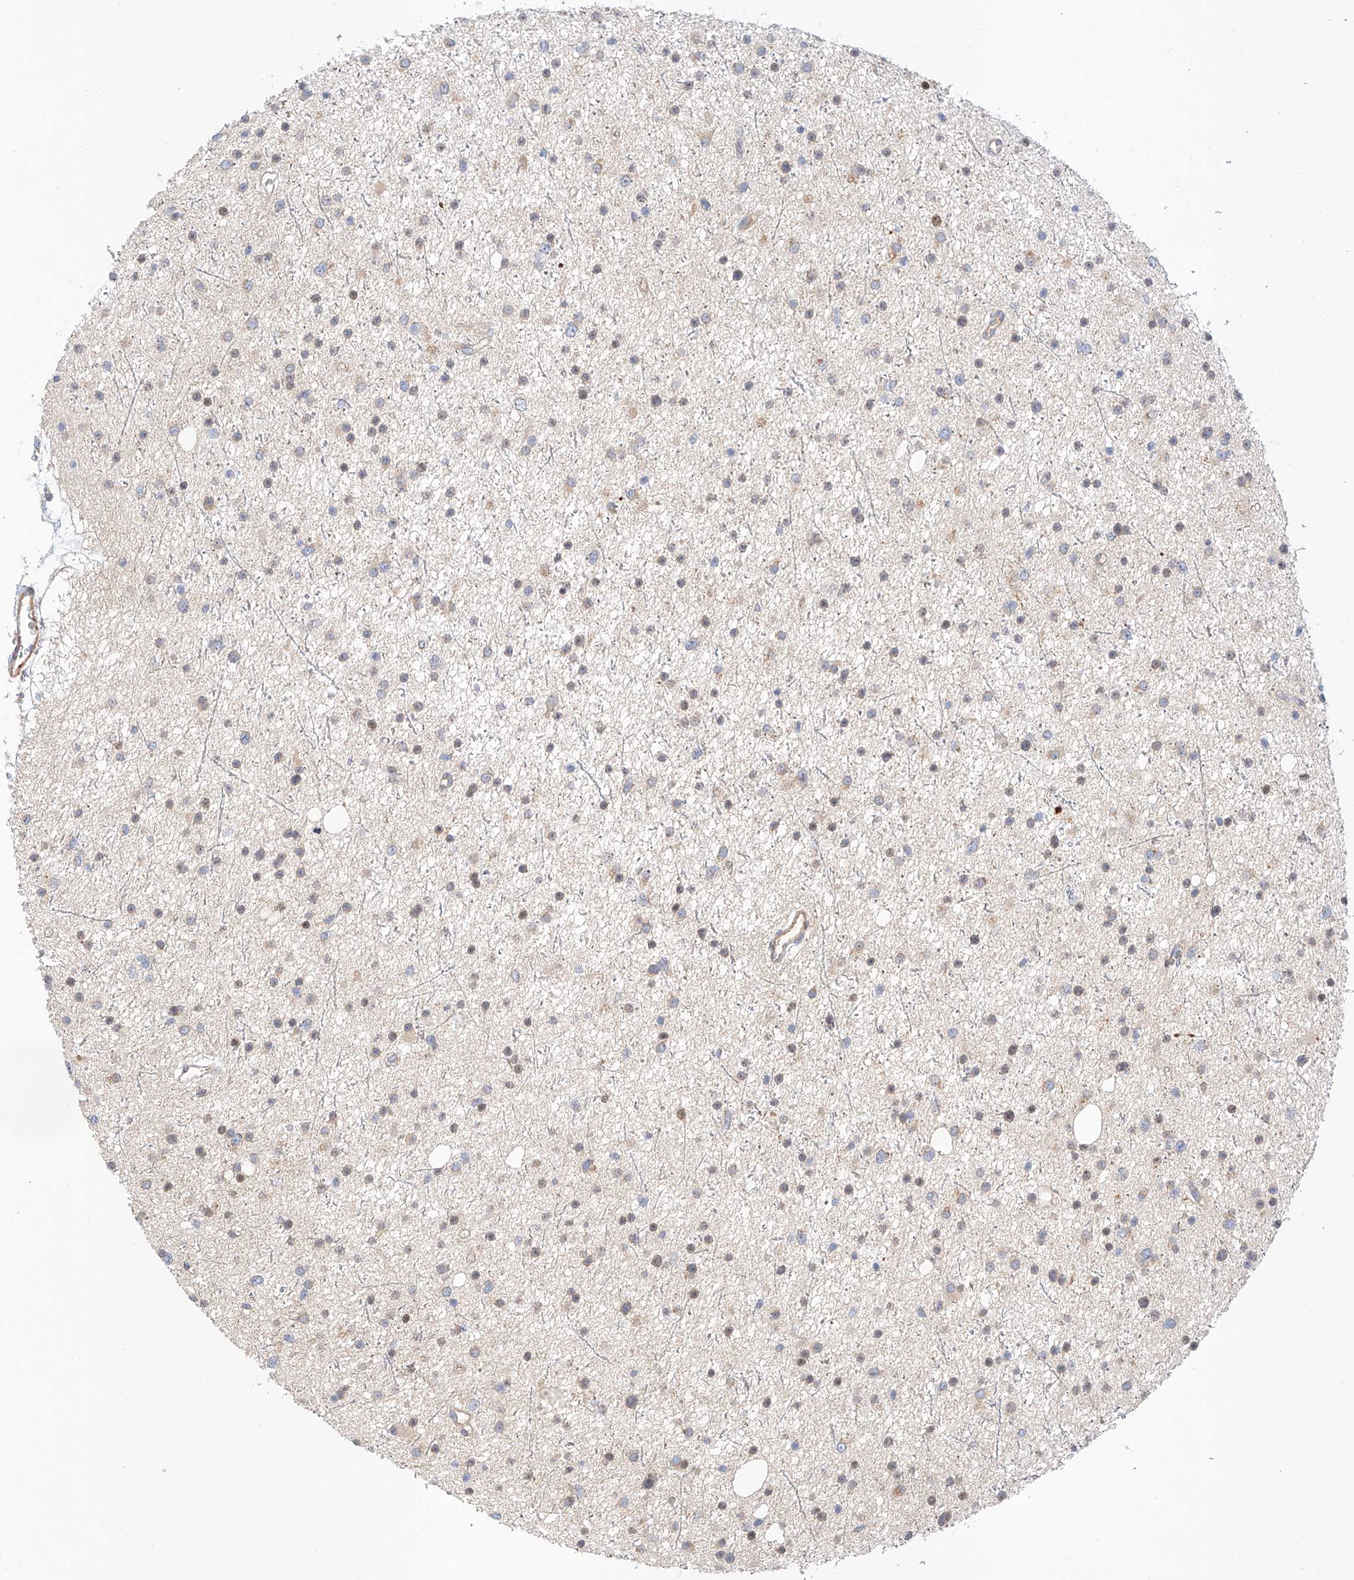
{"staining": {"intensity": "weak", "quantity": "25%-75%", "location": "cytoplasmic/membranous"}, "tissue": "glioma", "cell_type": "Tumor cells", "image_type": "cancer", "snomed": [{"axis": "morphology", "description": "Glioma, malignant, Low grade"}, {"axis": "topography", "description": "Cerebral cortex"}], "caption": "A low amount of weak cytoplasmic/membranous expression is present in about 25%-75% of tumor cells in low-grade glioma (malignant) tissue.", "gene": "C6orf118", "patient": {"sex": "female", "age": 39}}